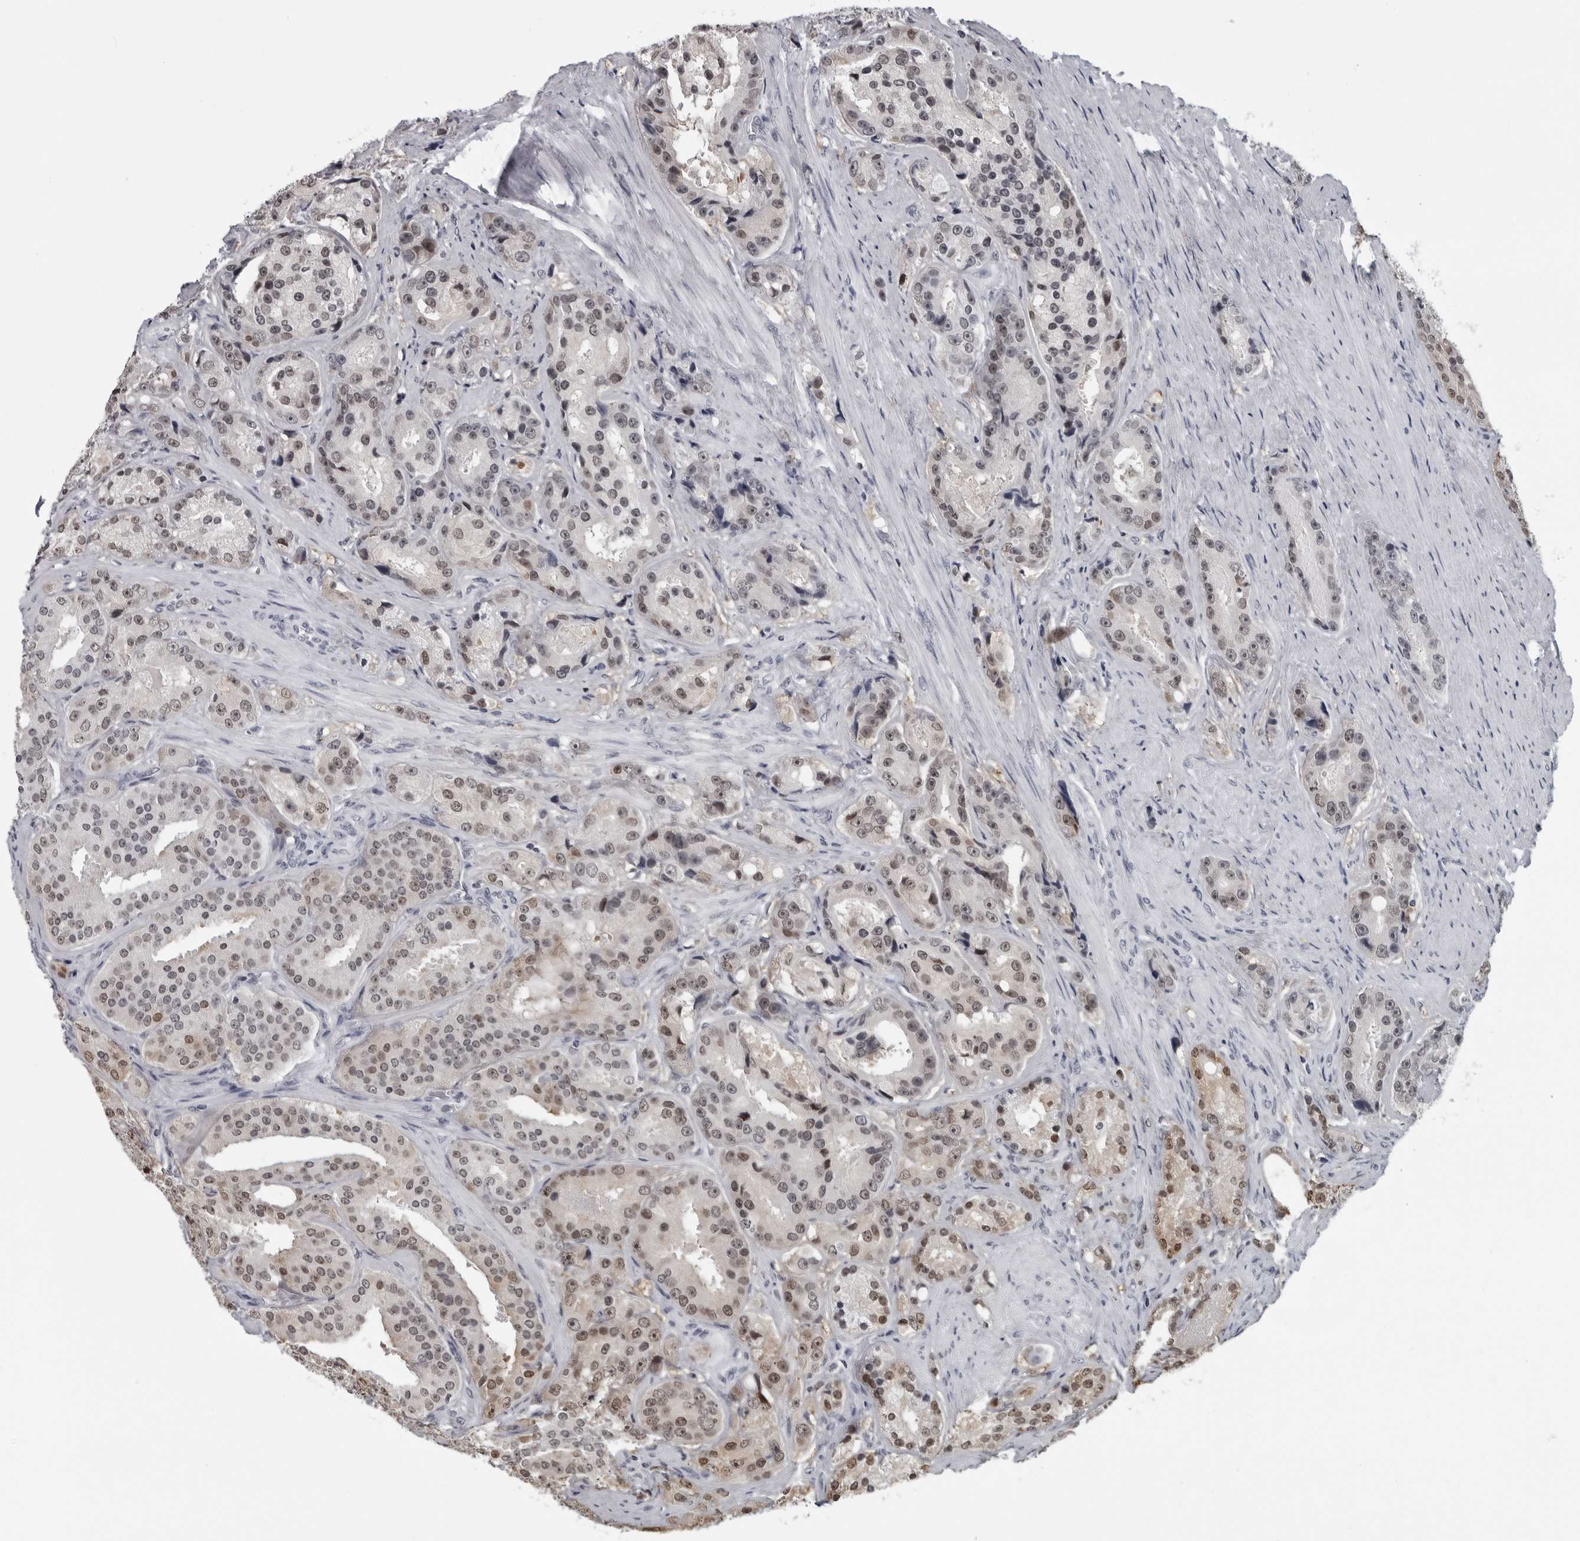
{"staining": {"intensity": "moderate", "quantity": "25%-75%", "location": "nuclear"}, "tissue": "prostate cancer", "cell_type": "Tumor cells", "image_type": "cancer", "snomed": [{"axis": "morphology", "description": "Adenocarcinoma, High grade"}, {"axis": "topography", "description": "Prostate"}], "caption": "High-grade adenocarcinoma (prostate) was stained to show a protein in brown. There is medium levels of moderate nuclear expression in approximately 25%-75% of tumor cells. The staining was performed using DAB (3,3'-diaminobenzidine) to visualize the protein expression in brown, while the nuclei were stained in blue with hematoxylin (Magnification: 20x).", "gene": "LZIC", "patient": {"sex": "male", "age": 60}}